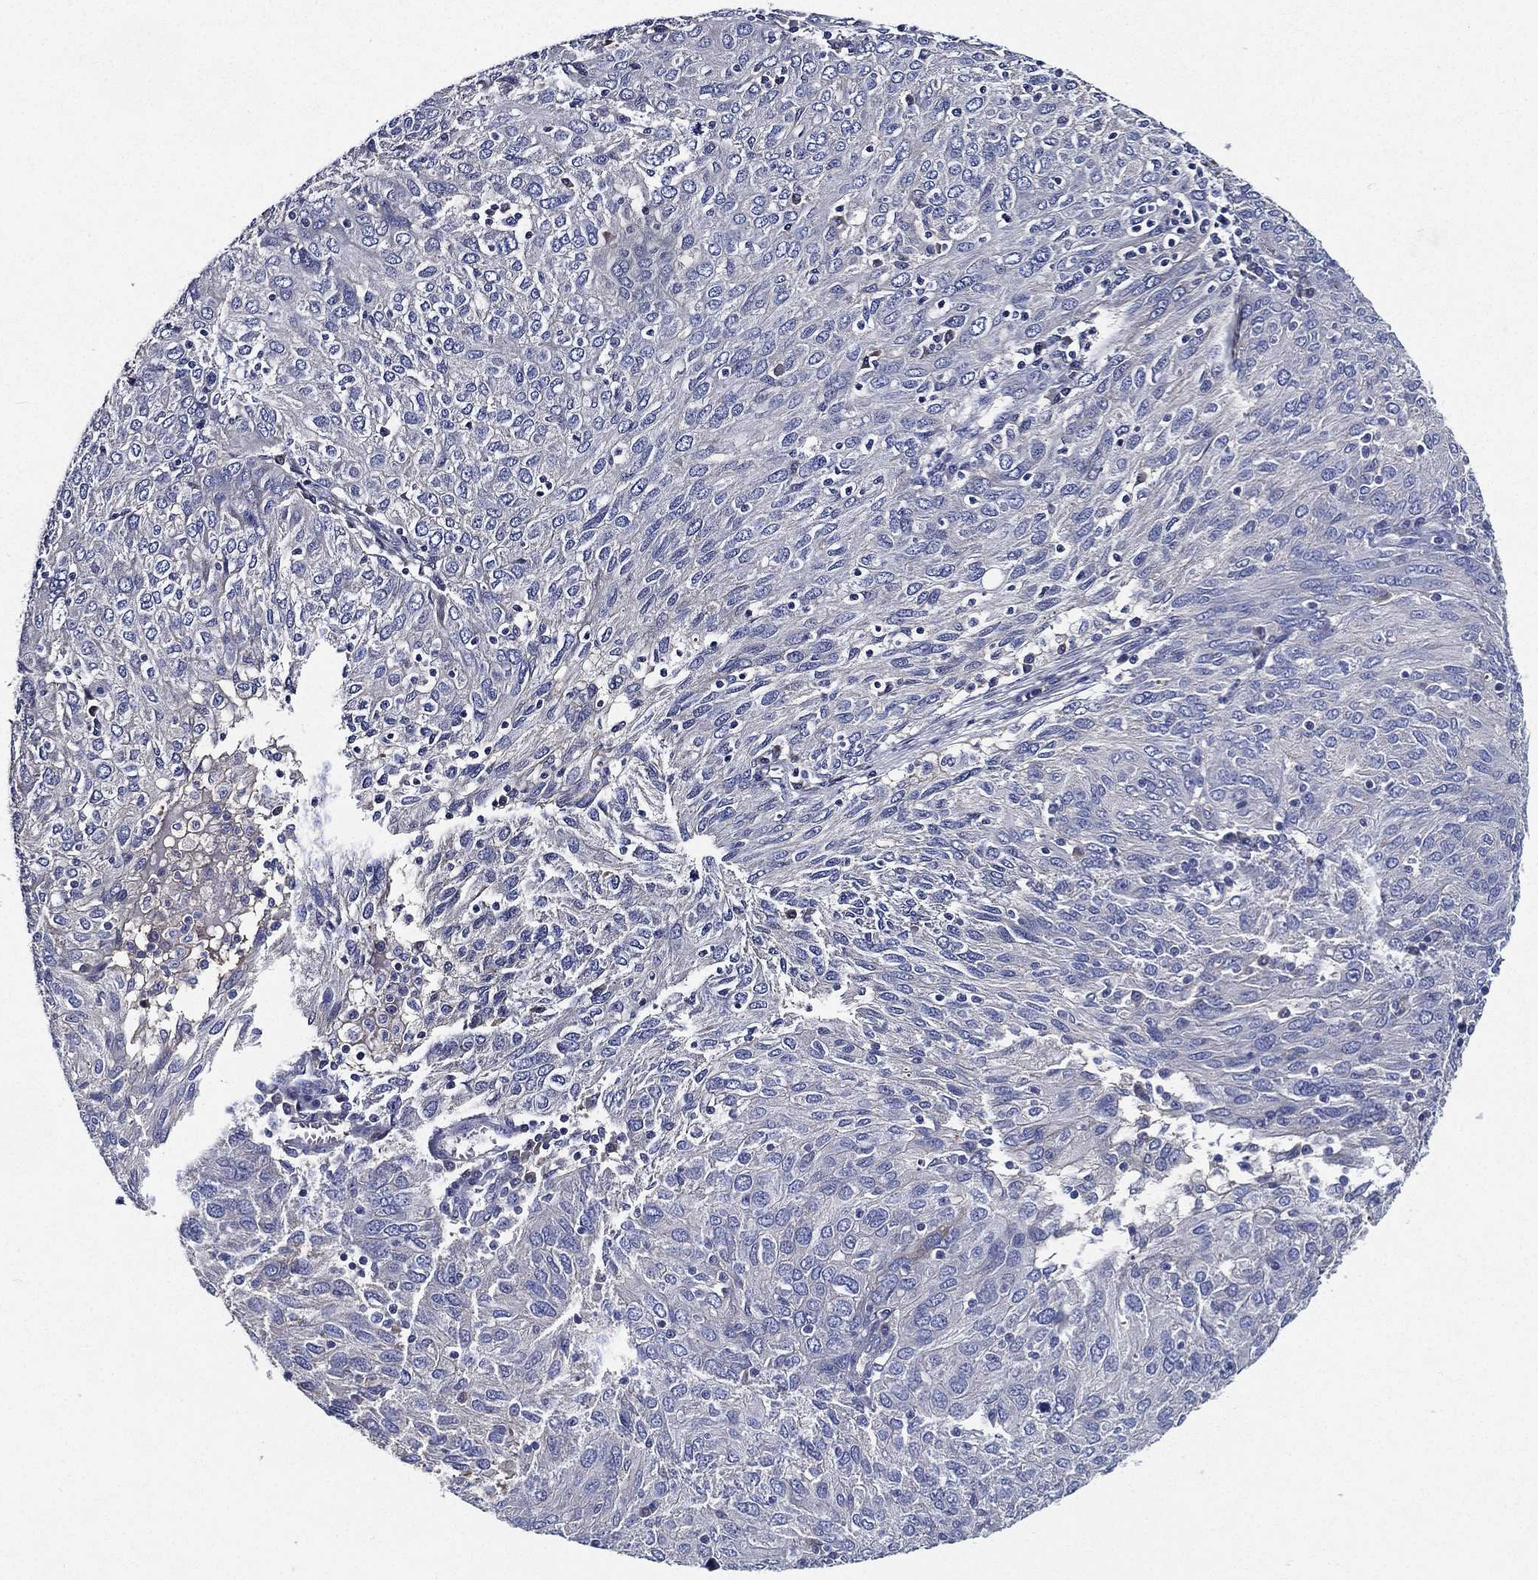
{"staining": {"intensity": "negative", "quantity": "none", "location": "none"}, "tissue": "ovarian cancer", "cell_type": "Tumor cells", "image_type": "cancer", "snomed": [{"axis": "morphology", "description": "Carcinoma, endometroid"}, {"axis": "topography", "description": "Ovary"}], "caption": "Immunohistochemical staining of human ovarian cancer shows no significant expression in tumor cells.", "gene": "TMPRSS11D", "patient": {"sex": "female", "age": 50}}